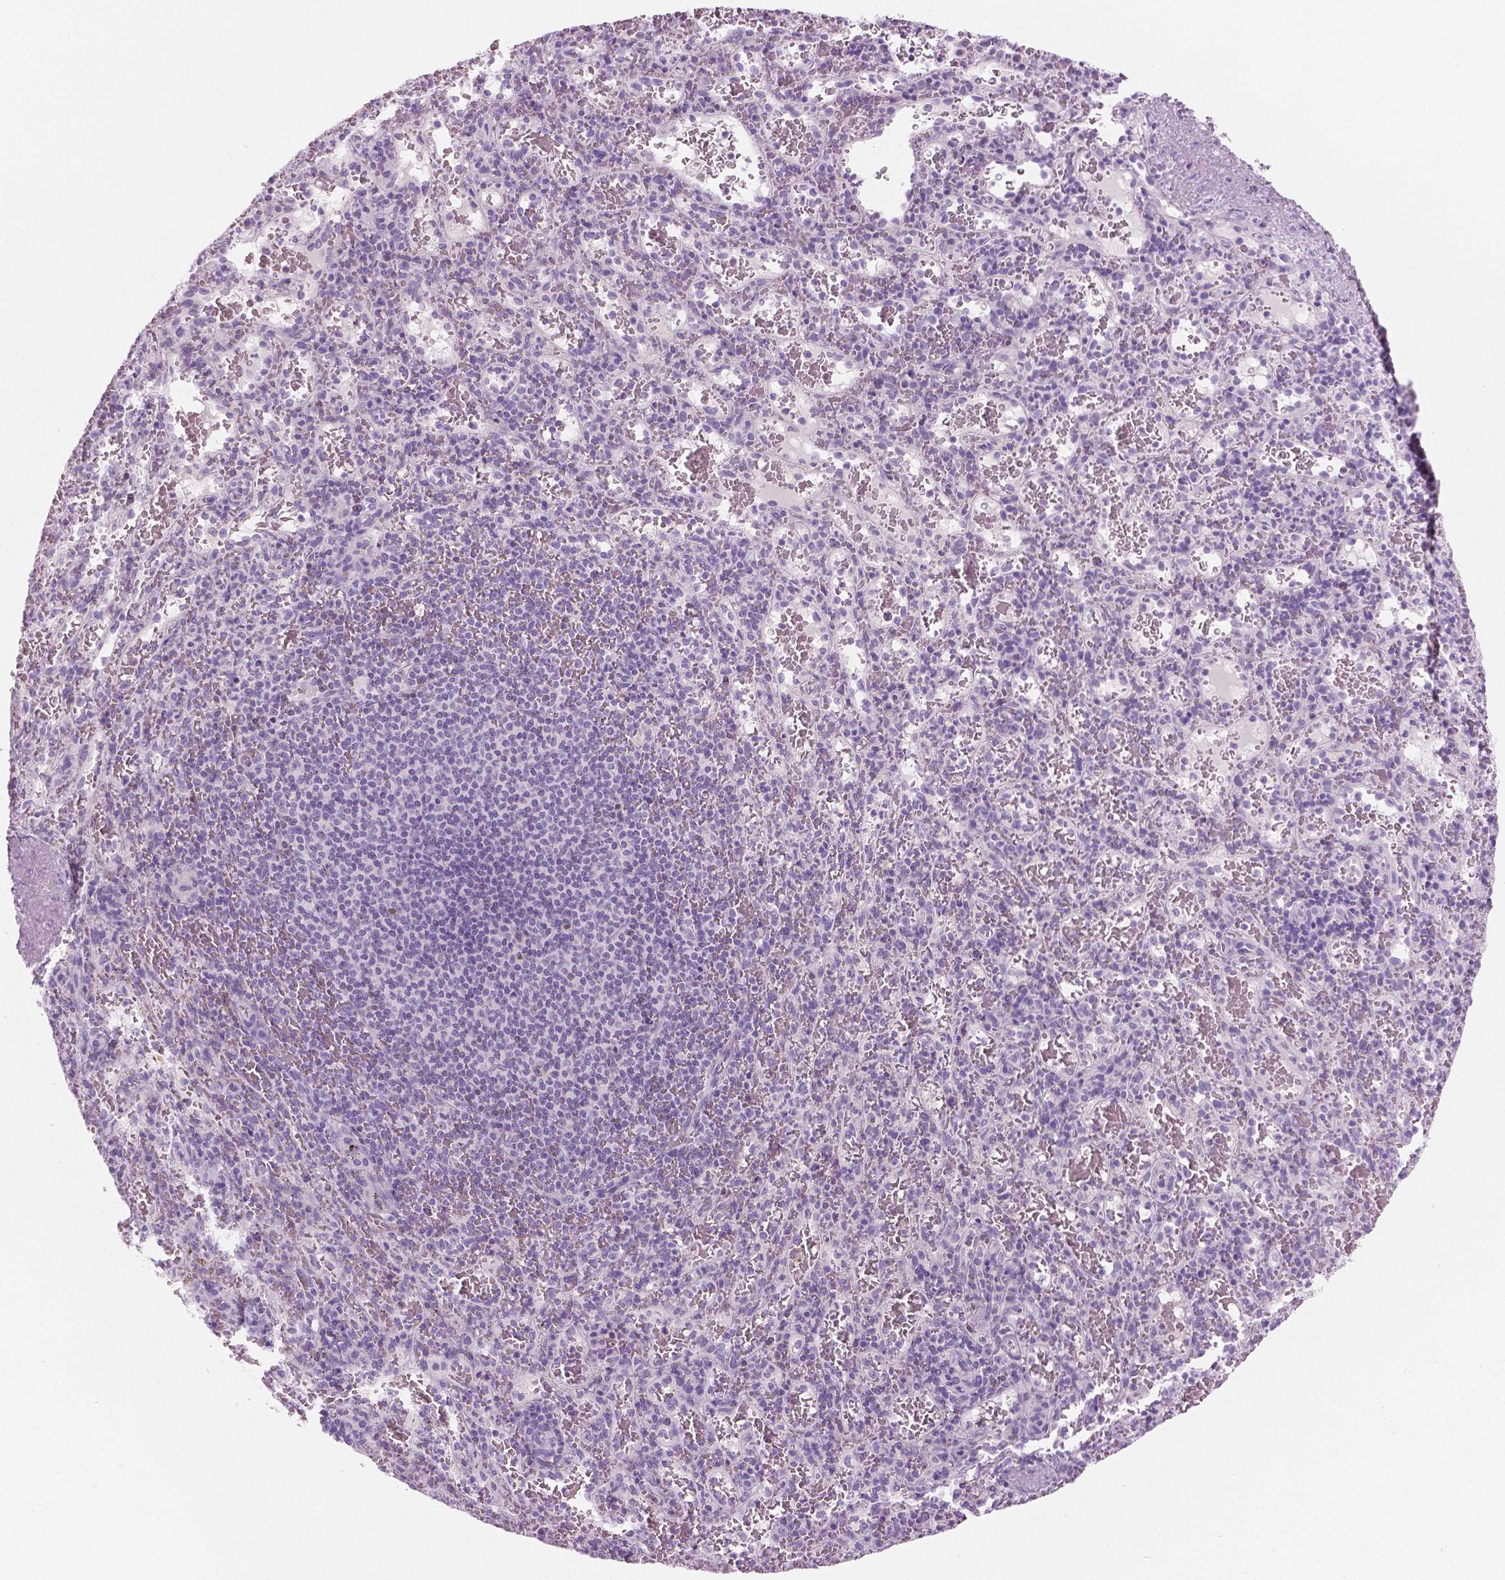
{"staining": {"intensity": "negative", "quantity": "none", "location": "none"}, "tissue": "spleen", "cell_type": "Cells in red pulp", "image_type": "normal", "snomed": [{"axis": "morphology", "description": "Normal tissue, NOS"}, {"axis": "topography", "description": "Spleen"}], "caption": "Spleen was stained to show a protein in brown. There is no significant positivity in cells in red pulp. Brightfield microscopy of immunohistochemistry (IHC) stained with DAB (brown) and hematoxylin (blue), captured at high magnification.", "gene": "GALM", "patient": {"sex": "male", "age": 57}}